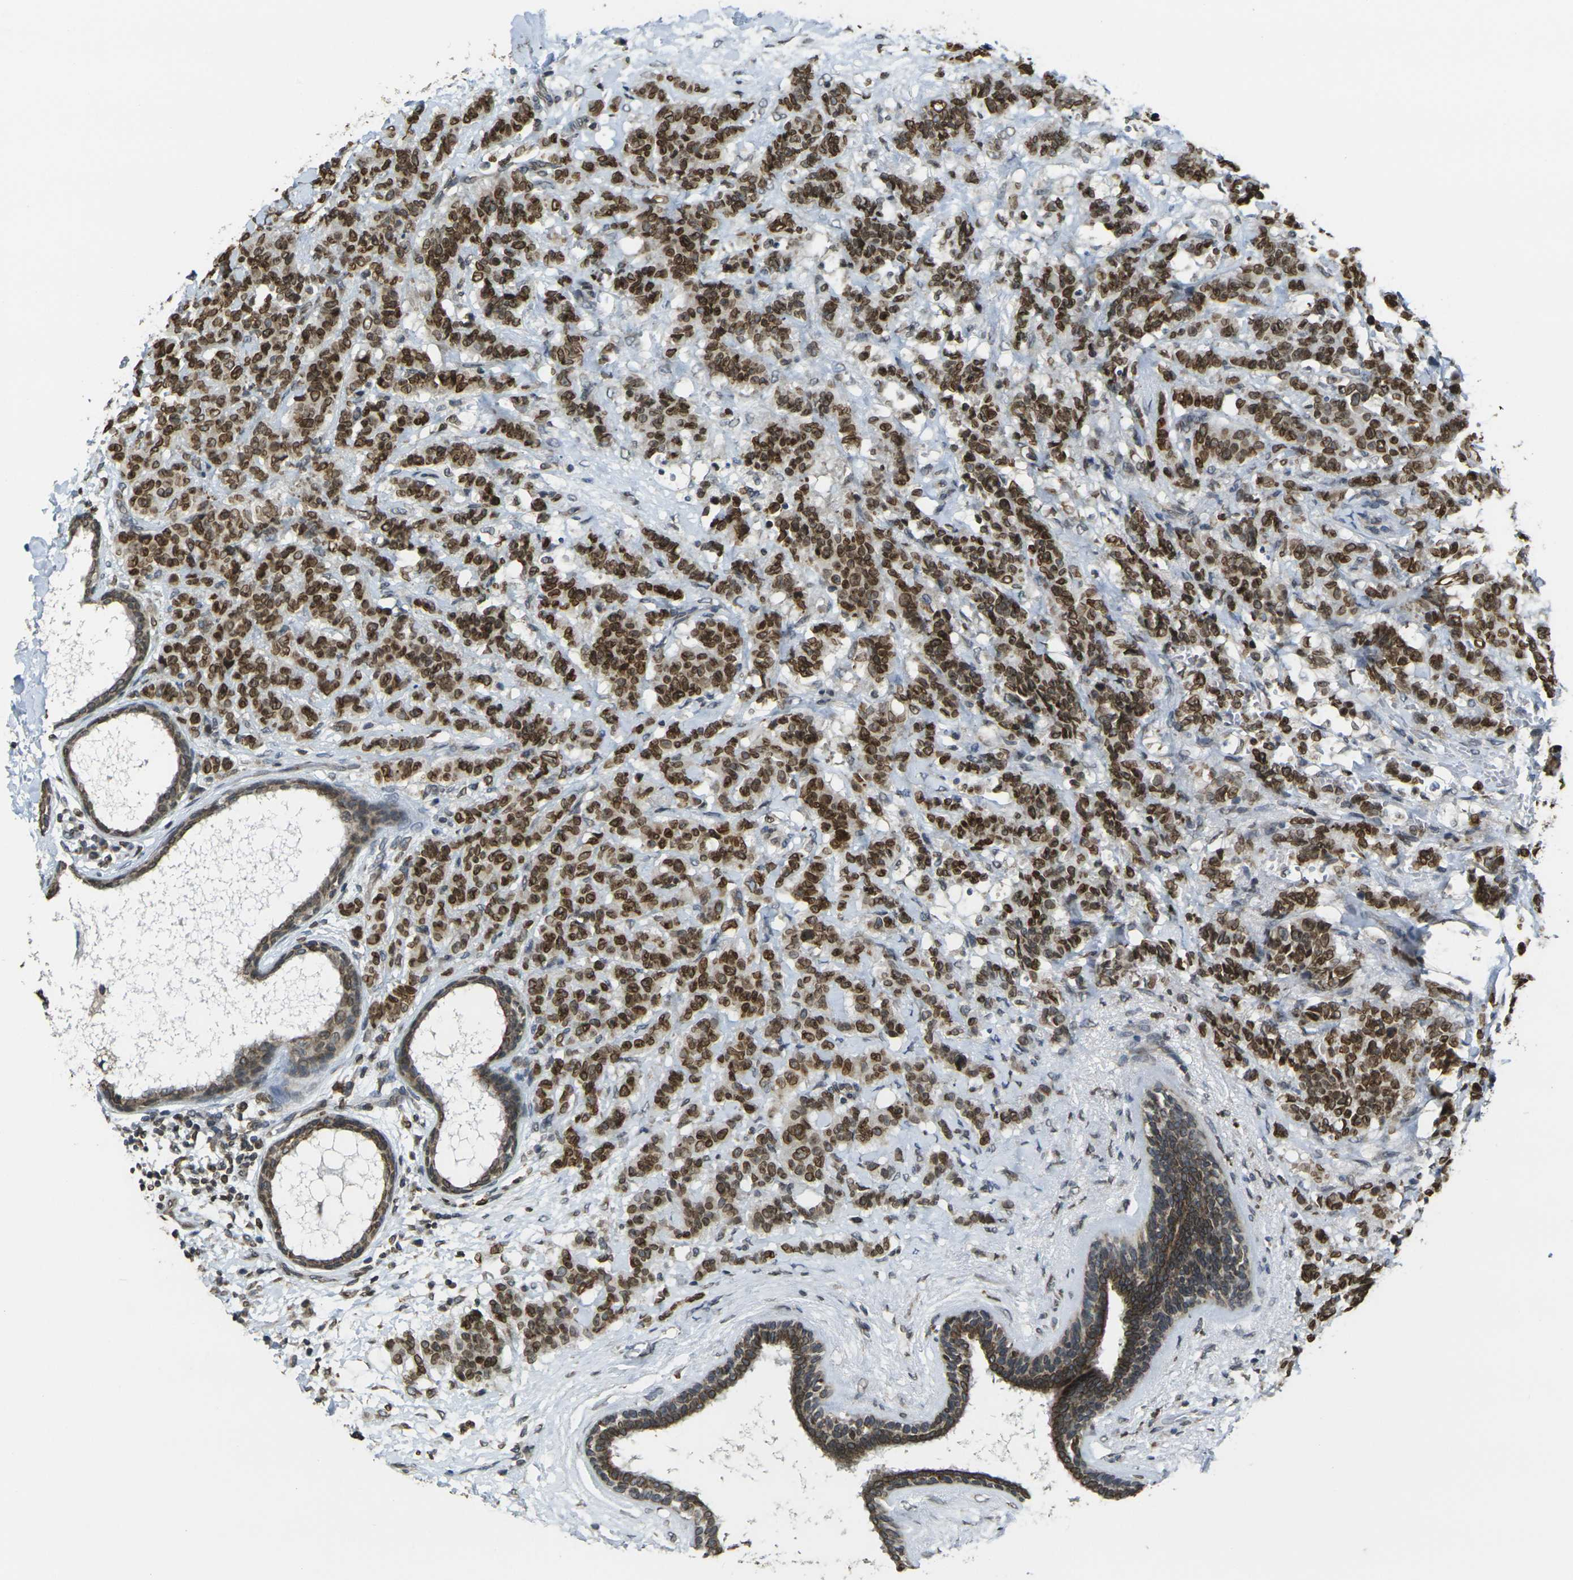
{"staining": {"intensity": "strong", "quantity": ">75%", "location": "cytoplasmic/membranous,nuclear"}, "tissue": "breast cancer", "cell_type": "Tumor cells", "image_type": "cancer", "snomed": [{"axis": "morphology", "description": "Duct carcinoma"}, {"axis": "topography", "description": "Breast"}], "caption": "IHC (DAB (3,3'-diaminobenzidine)) staining of breast cancer exhibits strong cytoplasmic/membranous and nuclear protein staining in about >75% of tumor cells. The staining was performed using DAB (3,3'-diaminobenzidine) to visualize the protein expression in brown, while the nuclei were stained in blue with hematoxylin (Magnification: 20x).", "gene": "BRDT", "patient": {"sex": "female", "age": 40}}